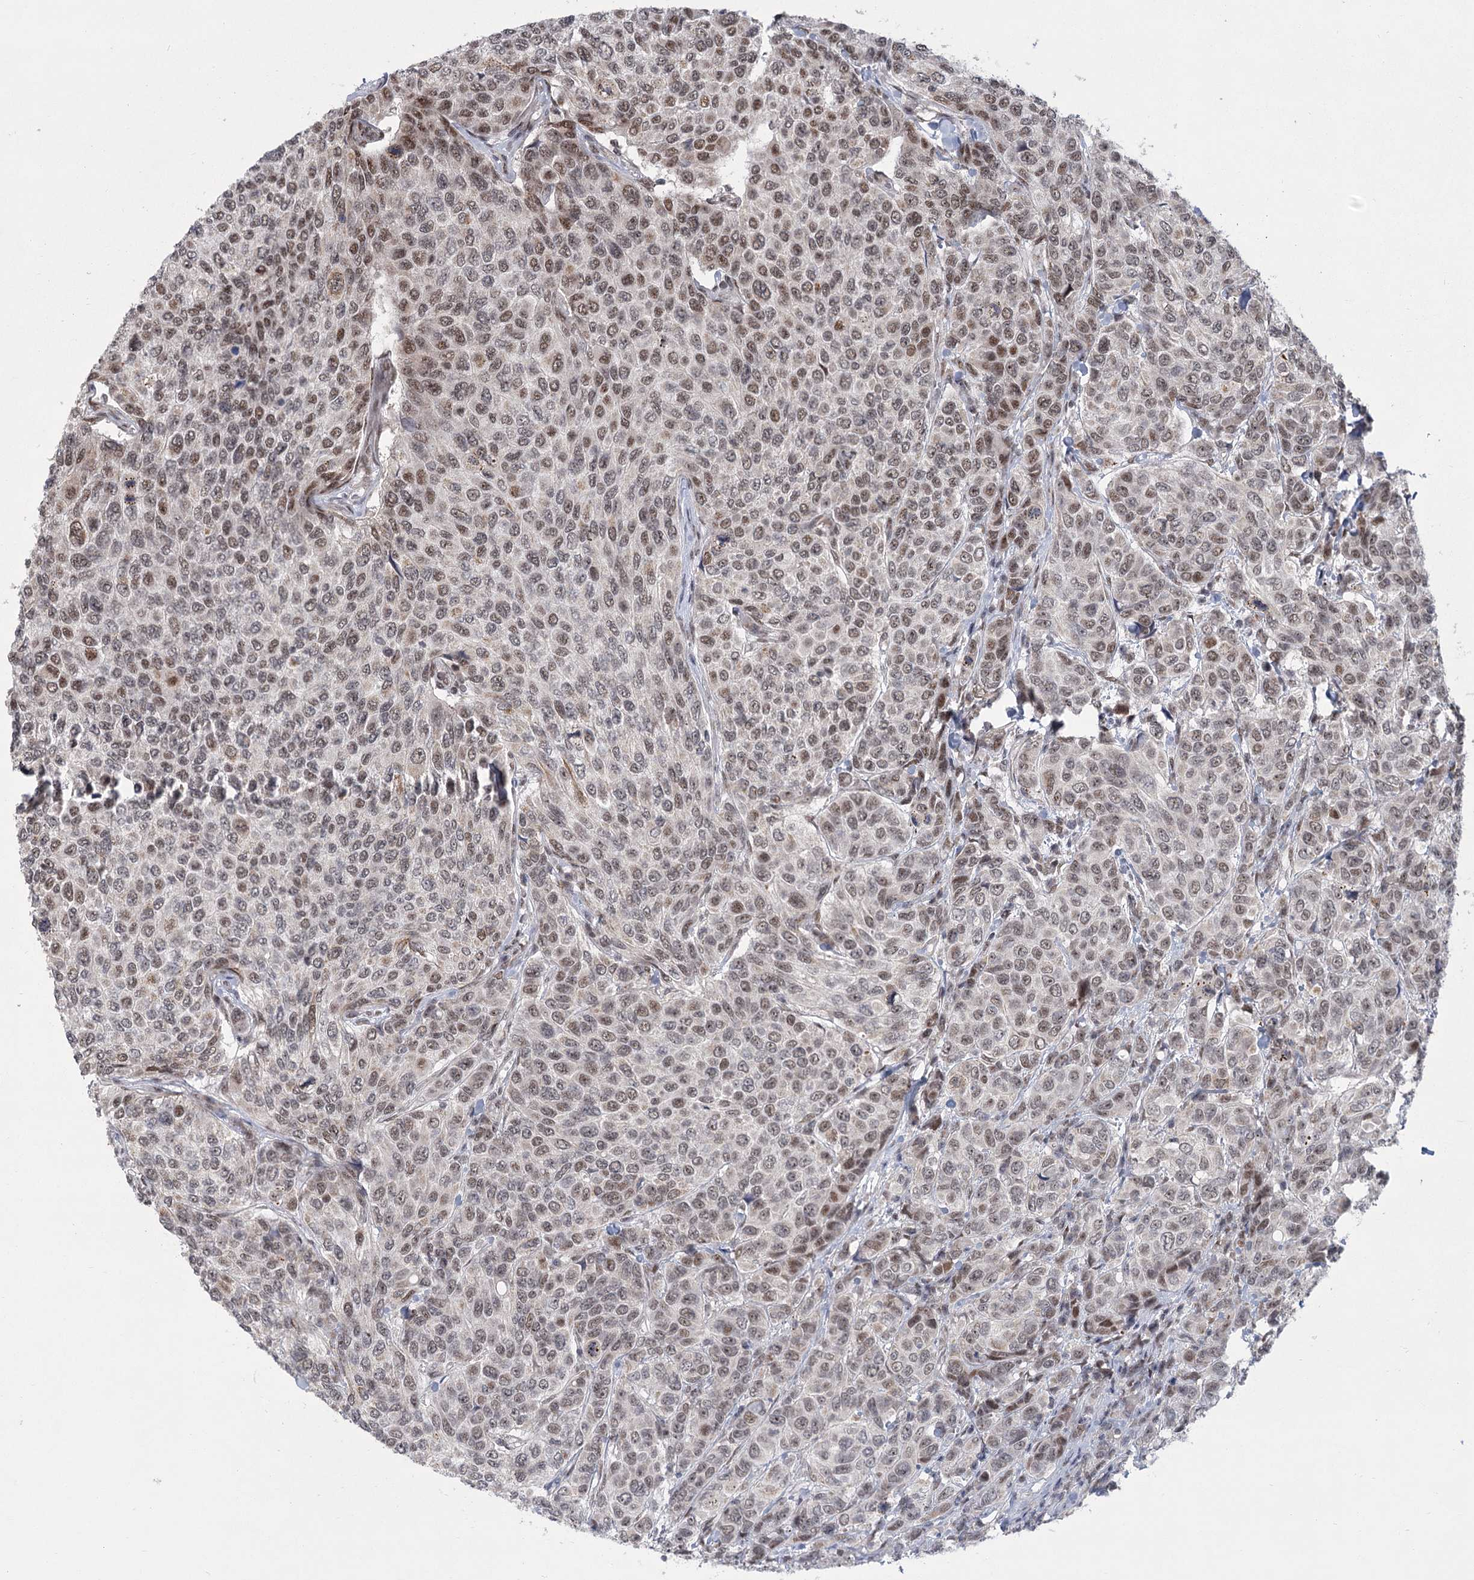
{"staining": {"intensity": "weak", "quantity": ">75%", "location": "nuclear"}, "tissue": "breast cancer", "cell_type": "Tumor cells", "image_type": "cancer", "snomed": [{"axis": "morphology", "description": "Duct carcinoma"}, {"axis": "topography", "description": "Breast"}], "caption": "Breast cancer stained with a brown dye demonstrates weak nuclear positive expression in about >75% of tumor cells.", "gene": "CIB4", "patient": {"sex": "female", "age": 55}}